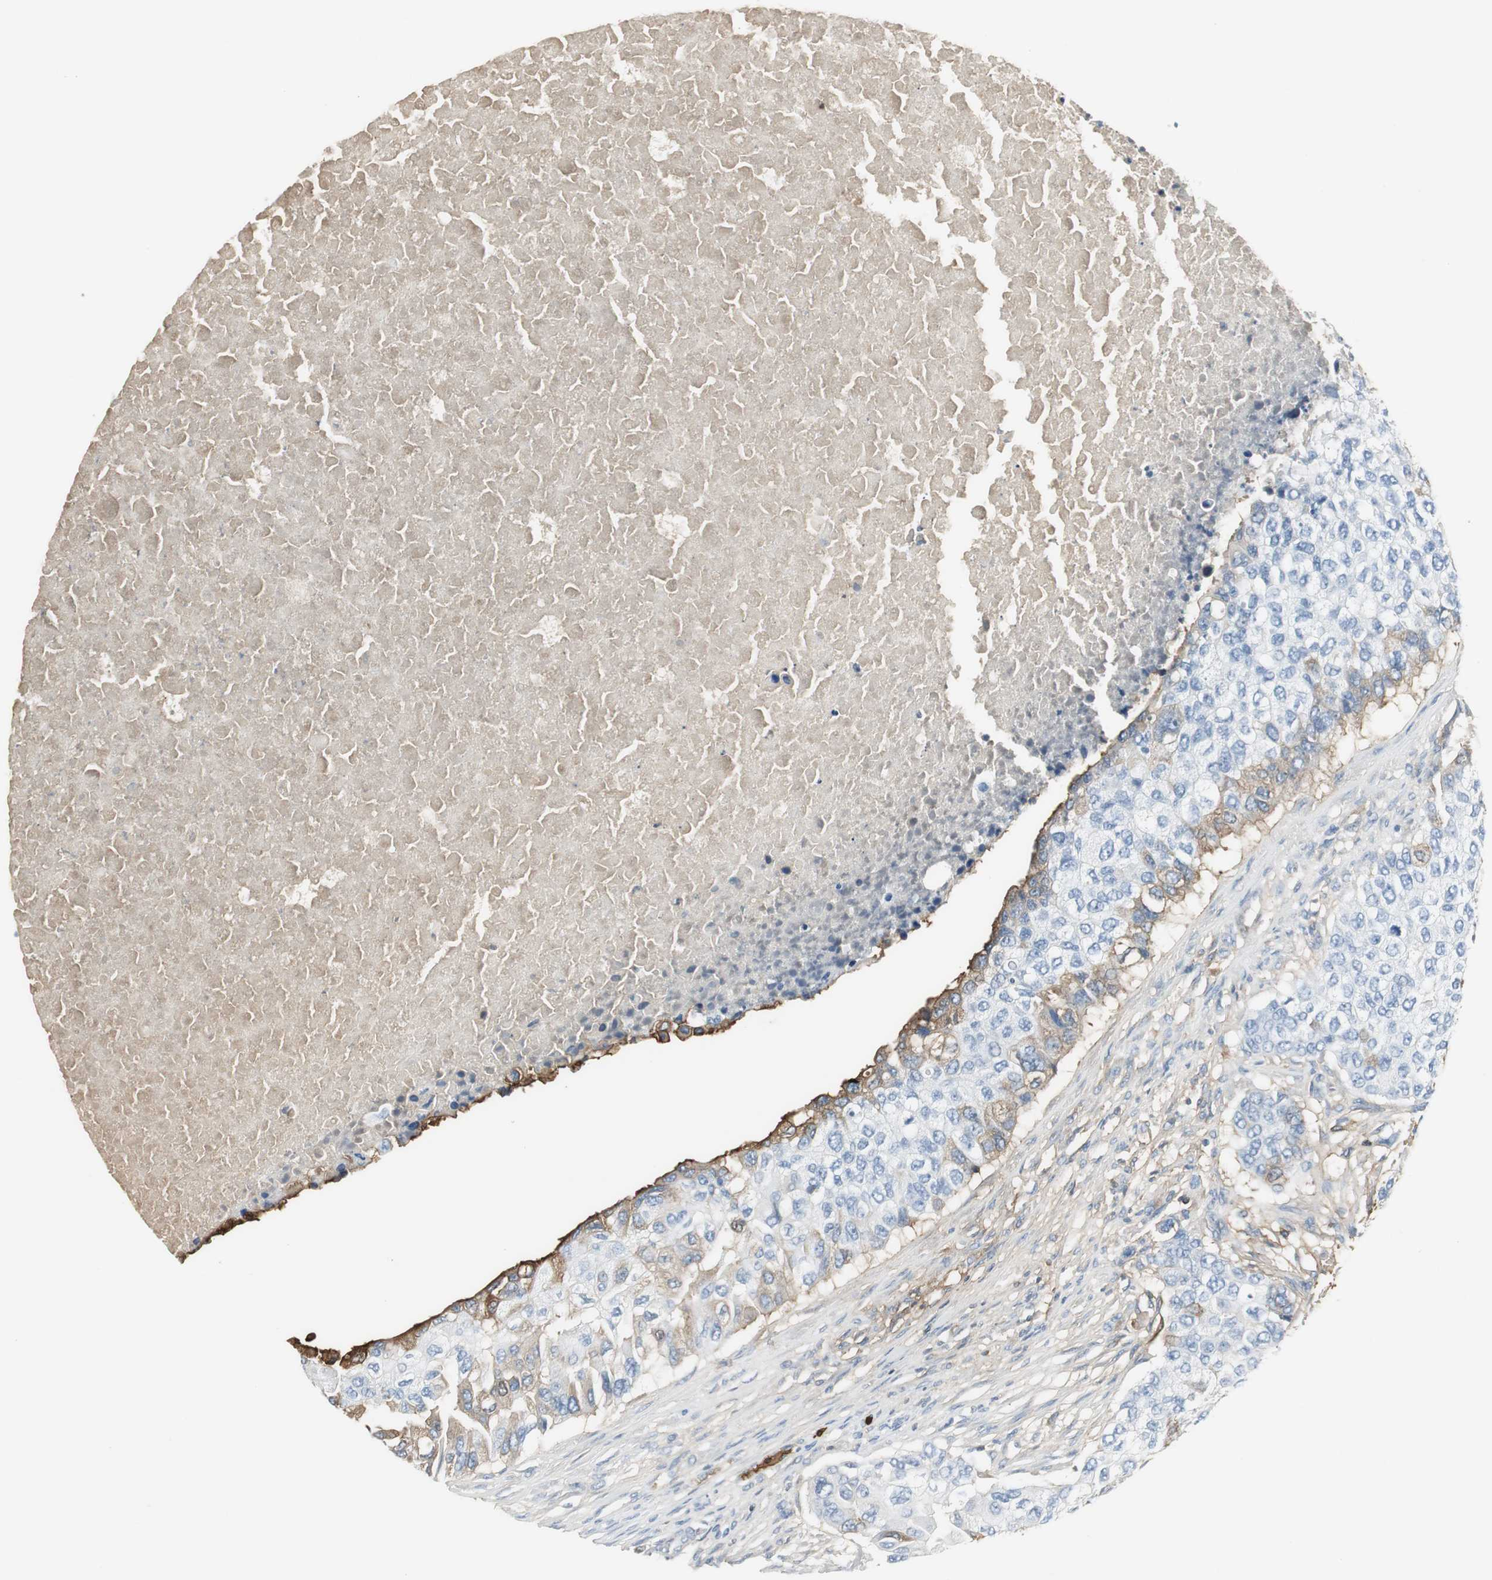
{"staining": {"intensity": "weak", "quantity": "<25%", "location": "cytoplasmic/membranous"}, "tissue": "breast cancer", "cell_type": "Tumor cells", "image_type": "cancer", "snomed": [{"axis": "morphology", "description": "Normal tissue, NOS"}, {"axis": "morphology", "description": "Duct carcinoma"}, {"axis": "topography", "description": "Breast"}], "caption": "Breast cancer (infiltrating ductal carcinoma) was stained to show a protein in brown. There is no significant expression in tumor cells. (Brightfield microscopy of DAB immunohistochemistry (IHC) at high magnification).", "gene": "IGHA1", "patient": {"sex": "female", "age": 49}}